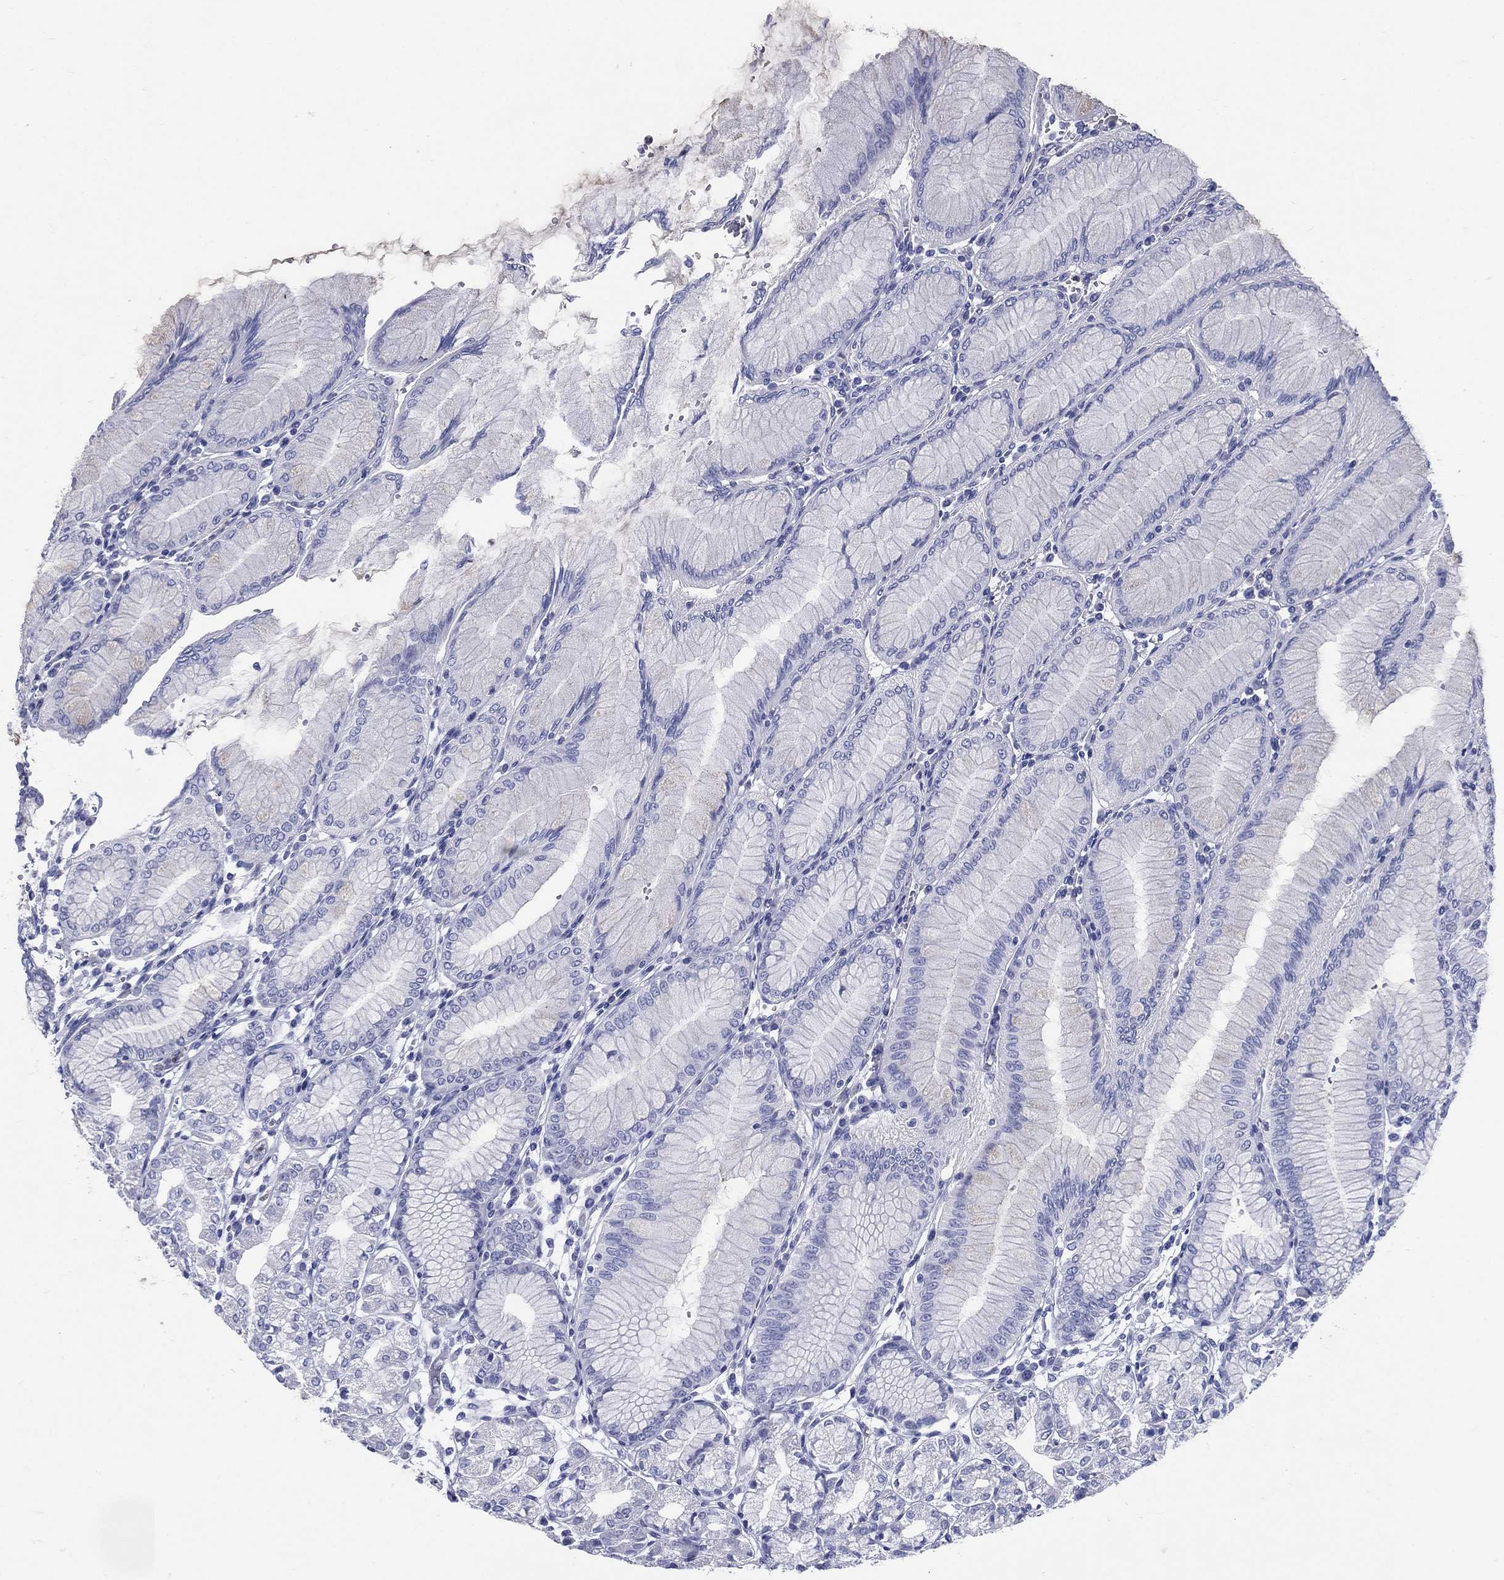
{"staining": {"intensity": "negative", "quantity": "none", "location": "none"}, "tissue": "stomach", "cell_type": "Glandular cells", "image_type": "normal", "snomed": [{"axis": "morphology", "description": "Normal tissue, NOS"}, {"axis": "topography", "description": "Skeletal muscle"}, {"axis": "topography", "description": "Stomach"}], "caption": "This is an immunohistochemistry (IHC) micrograph of benign stomach. There is no staining in glandular cells.", "gene": "DEFB121", "patient": {"sex": "female", "age": 57}}